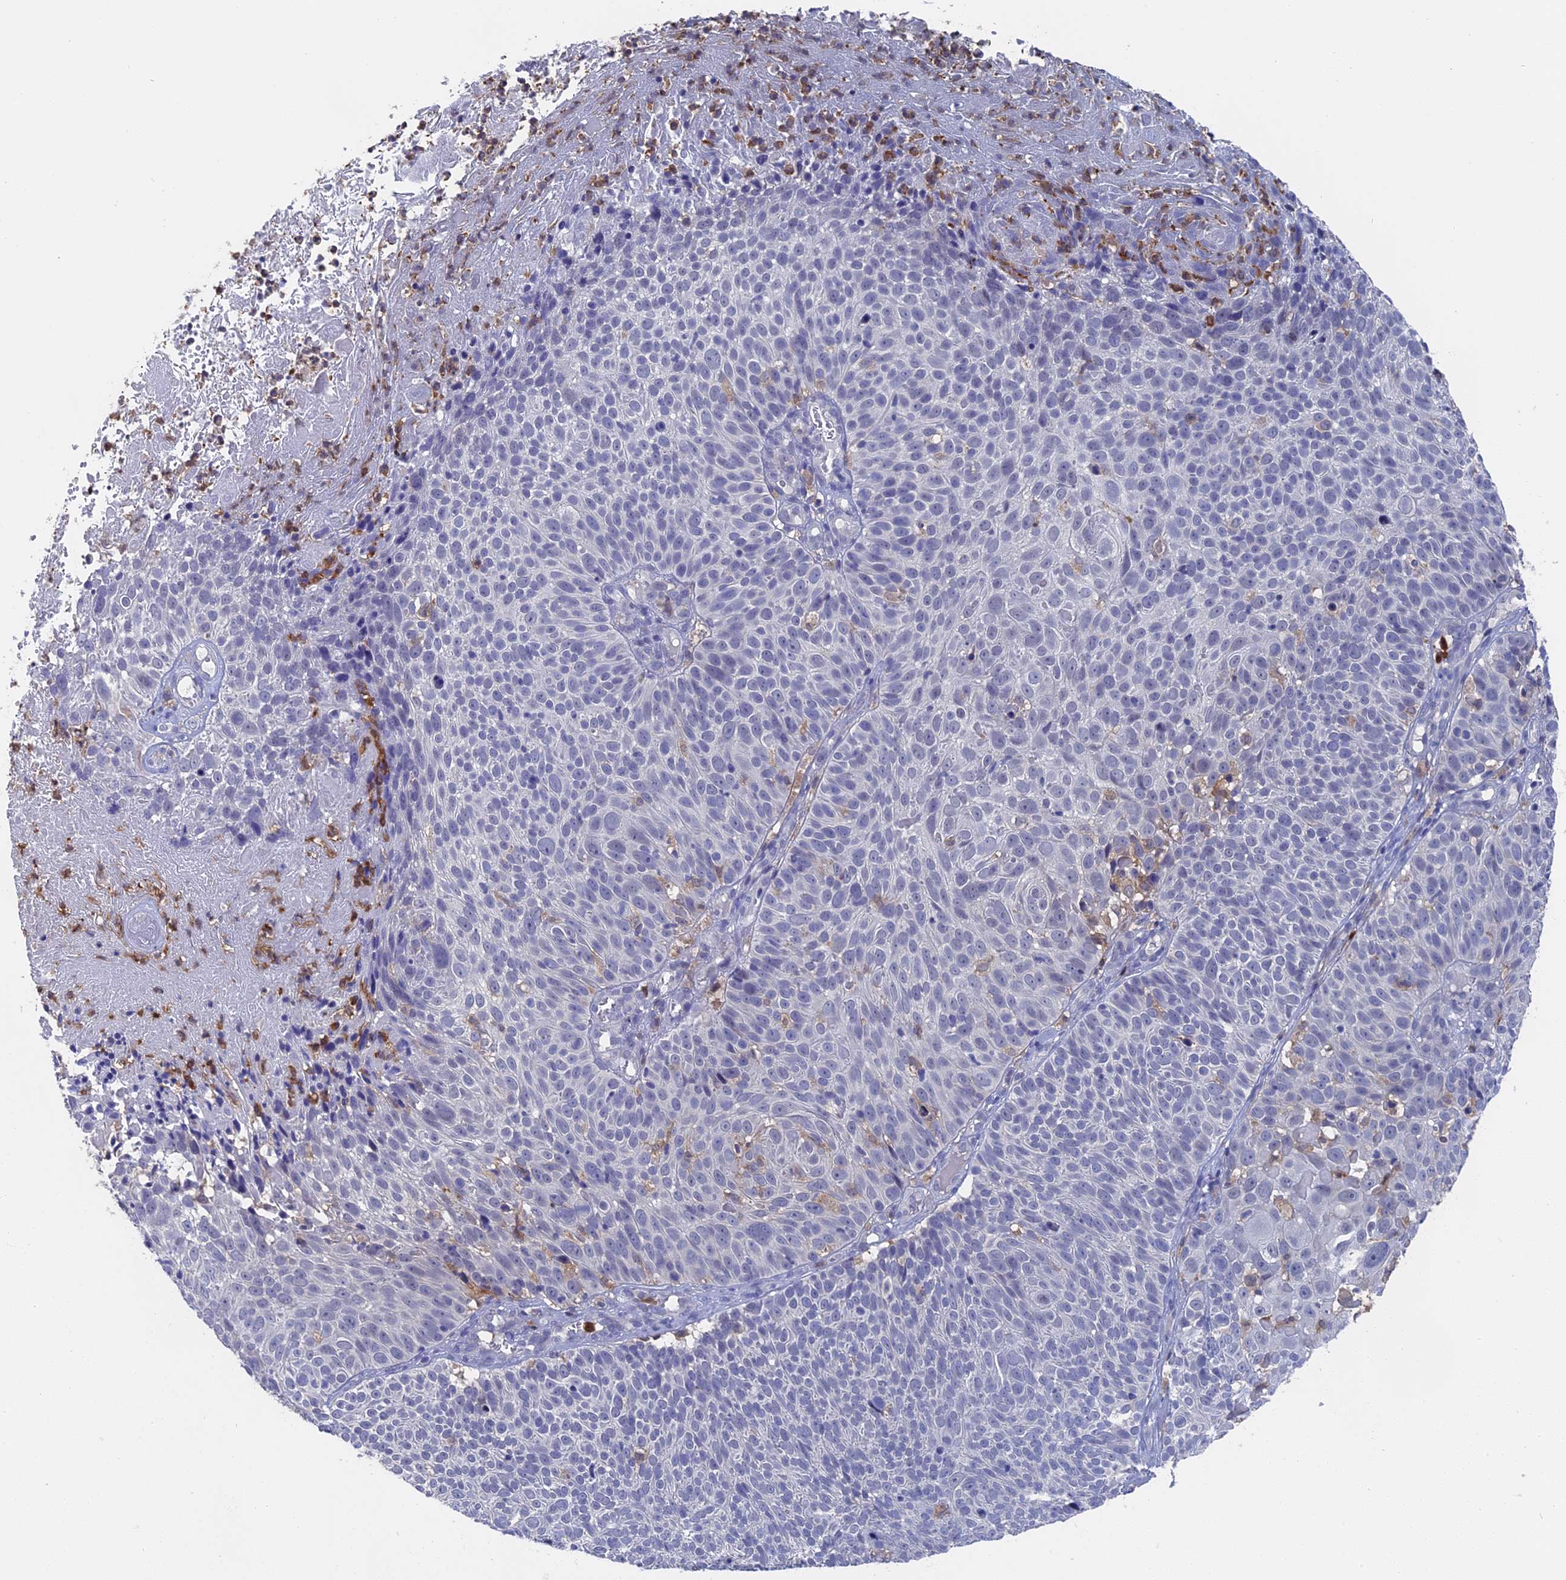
{"staining": {"intensity": "negative", "quantity": "none", "location": "none"}, "tissue": "cervical cancer", "cell_type": "Tumor cells", "image_type": "cancer", "snomed": [{"axis": "morphology", "description": "Squamous cell carcinoma, NOS"}, {"axis": "topography", "description": "Cervix"}], "caption": "A histopathology image of cervical squamous cell carcinoma stained for a protein reveals no brown staining in tumor cells. The staining was performed using DAB to visualize the protein expression in brown, while the nuclei were stained in blue with hematoxylin (Magnification: 20x).", "gene": "NCF4", "patient": {"sex": "female", "age": 74}}